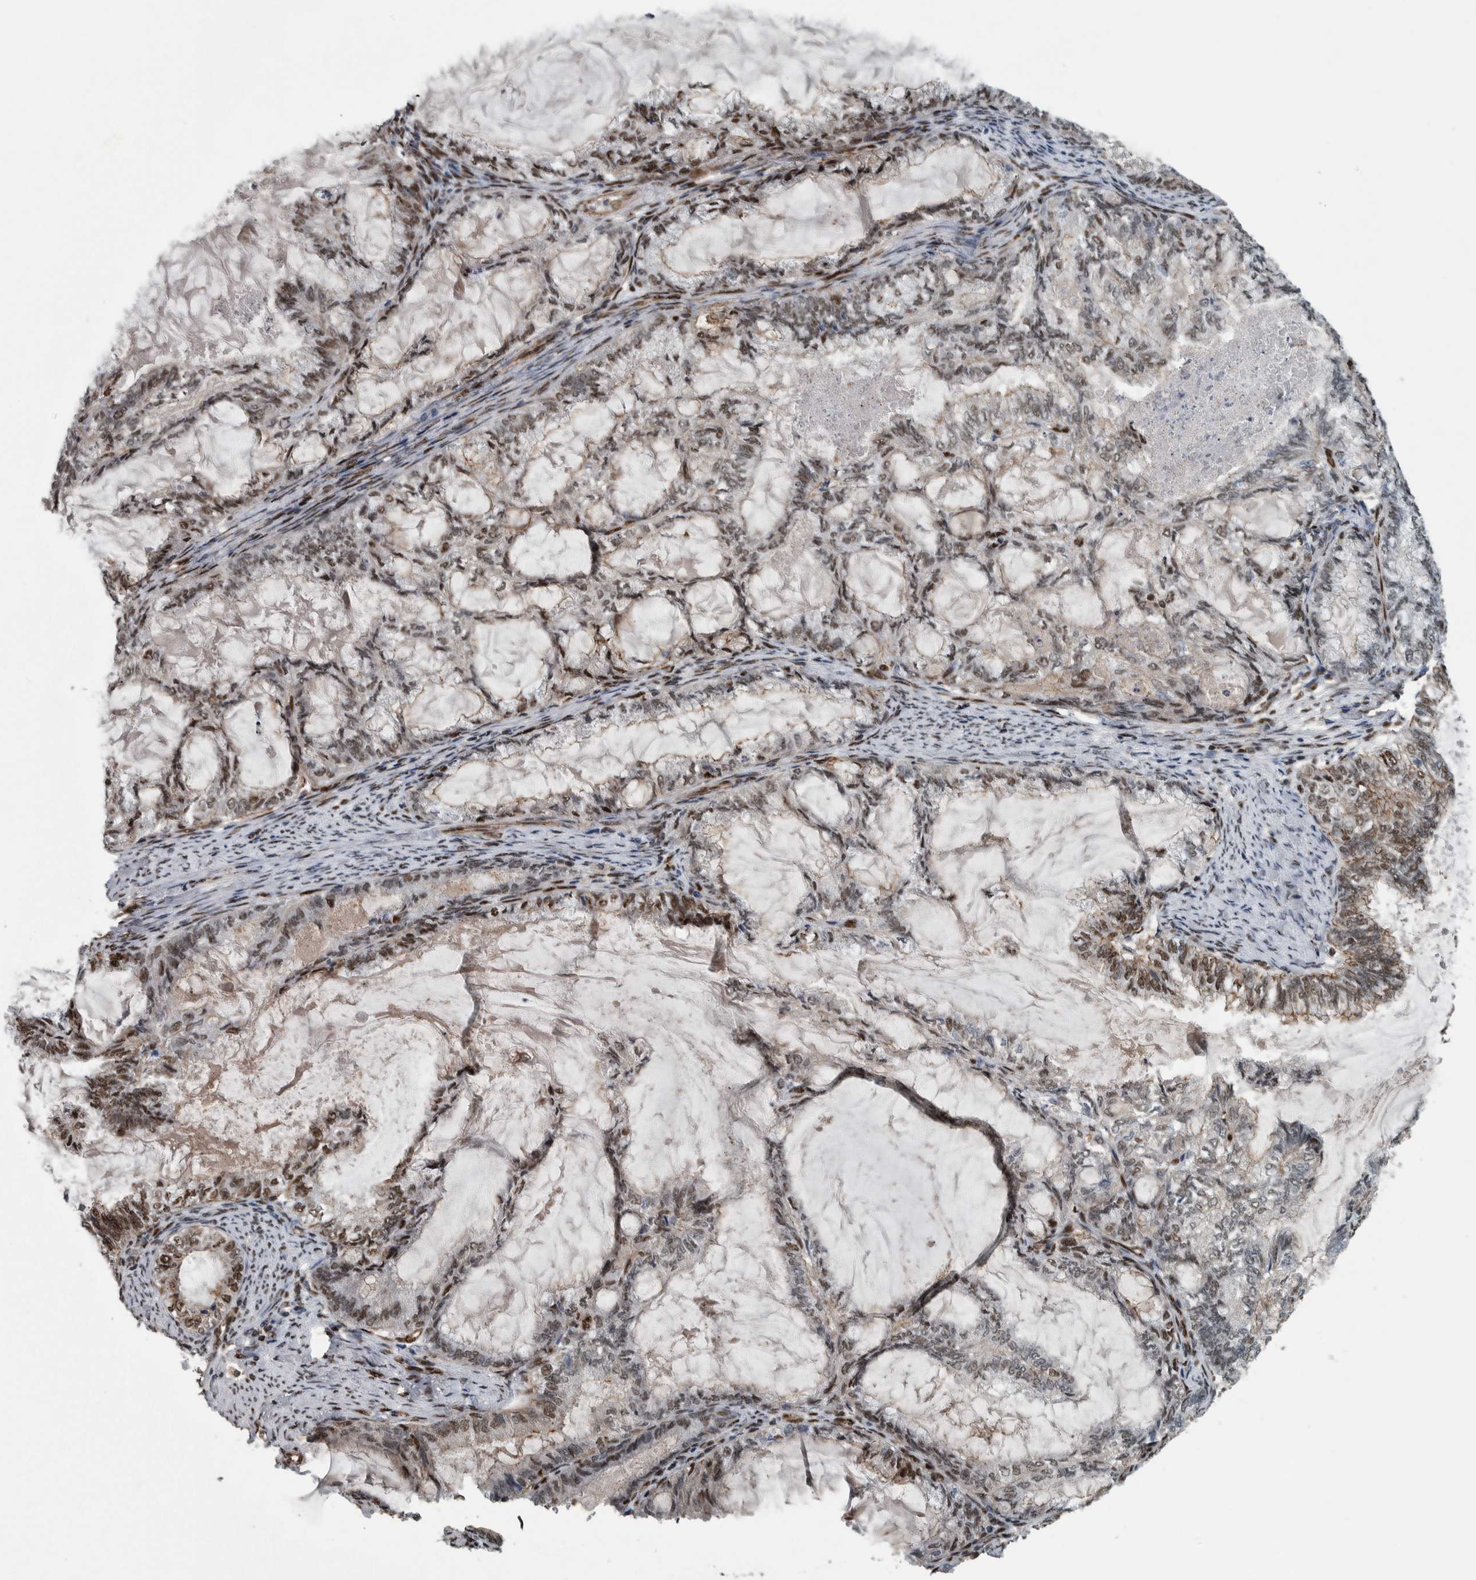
{"staining": {"intensity": "strong", "quantity": ">75%", "location": "nuclear"}, "tissue": "endometrial cancer", "cell_type": "Tumor cells", "image_type": "cancer", "snomed": [{"axis": "morphology", "description": "Adenocarcinoma, NOS"}, {"axis": "topography", "description": "Endometrium"}], "caption": "This image shows immunohistochemistry (IHC) staining of human endometrial cancer, with high strong nuclear positivity in about >75% of tumor cells.", "gene": "FAM135B", "patient": {"sex": "female", "age": 86}}